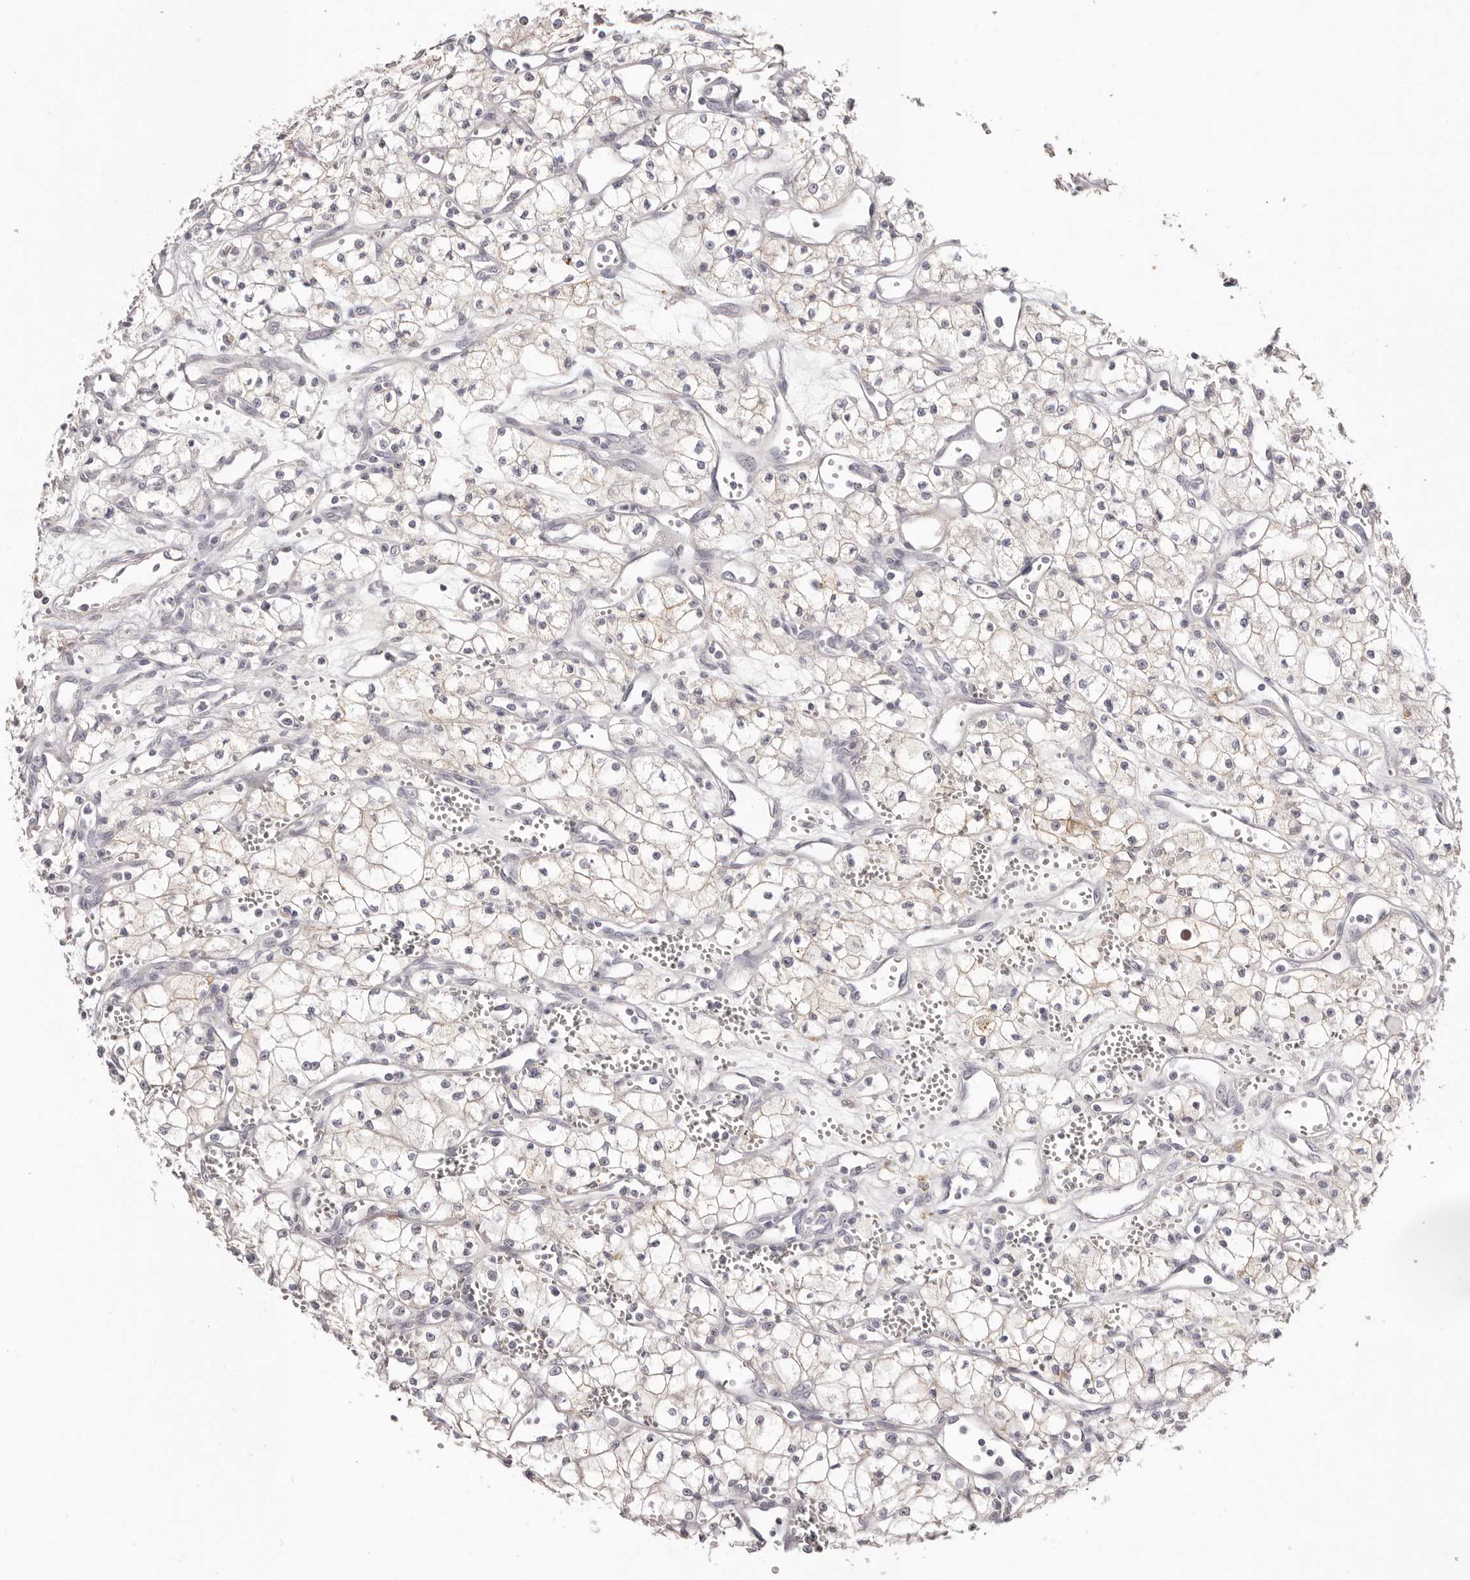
{"staining": {"intensity": "negative", "quantity": "none", "location": "none"}, "tissue": "renal cancer", "cell_type": "Tumor cells", "image_type": "cancer", "snomed": [{"axis": "morphology", "description": "Adenocarcinoma, NOS"}, {"axis": "topography", "description": "Kidney"}], "caption": "This histopathology image is of adenocarcinoma (renal) stained with immunohistochemistry to label a protein in brown with the nuclei are counter-stained blue. There is no staining in tumor cells. Nuclei are stained in blue.", "gene": "PCDHB6", "patient": {"sex": "male", "age": 59}}